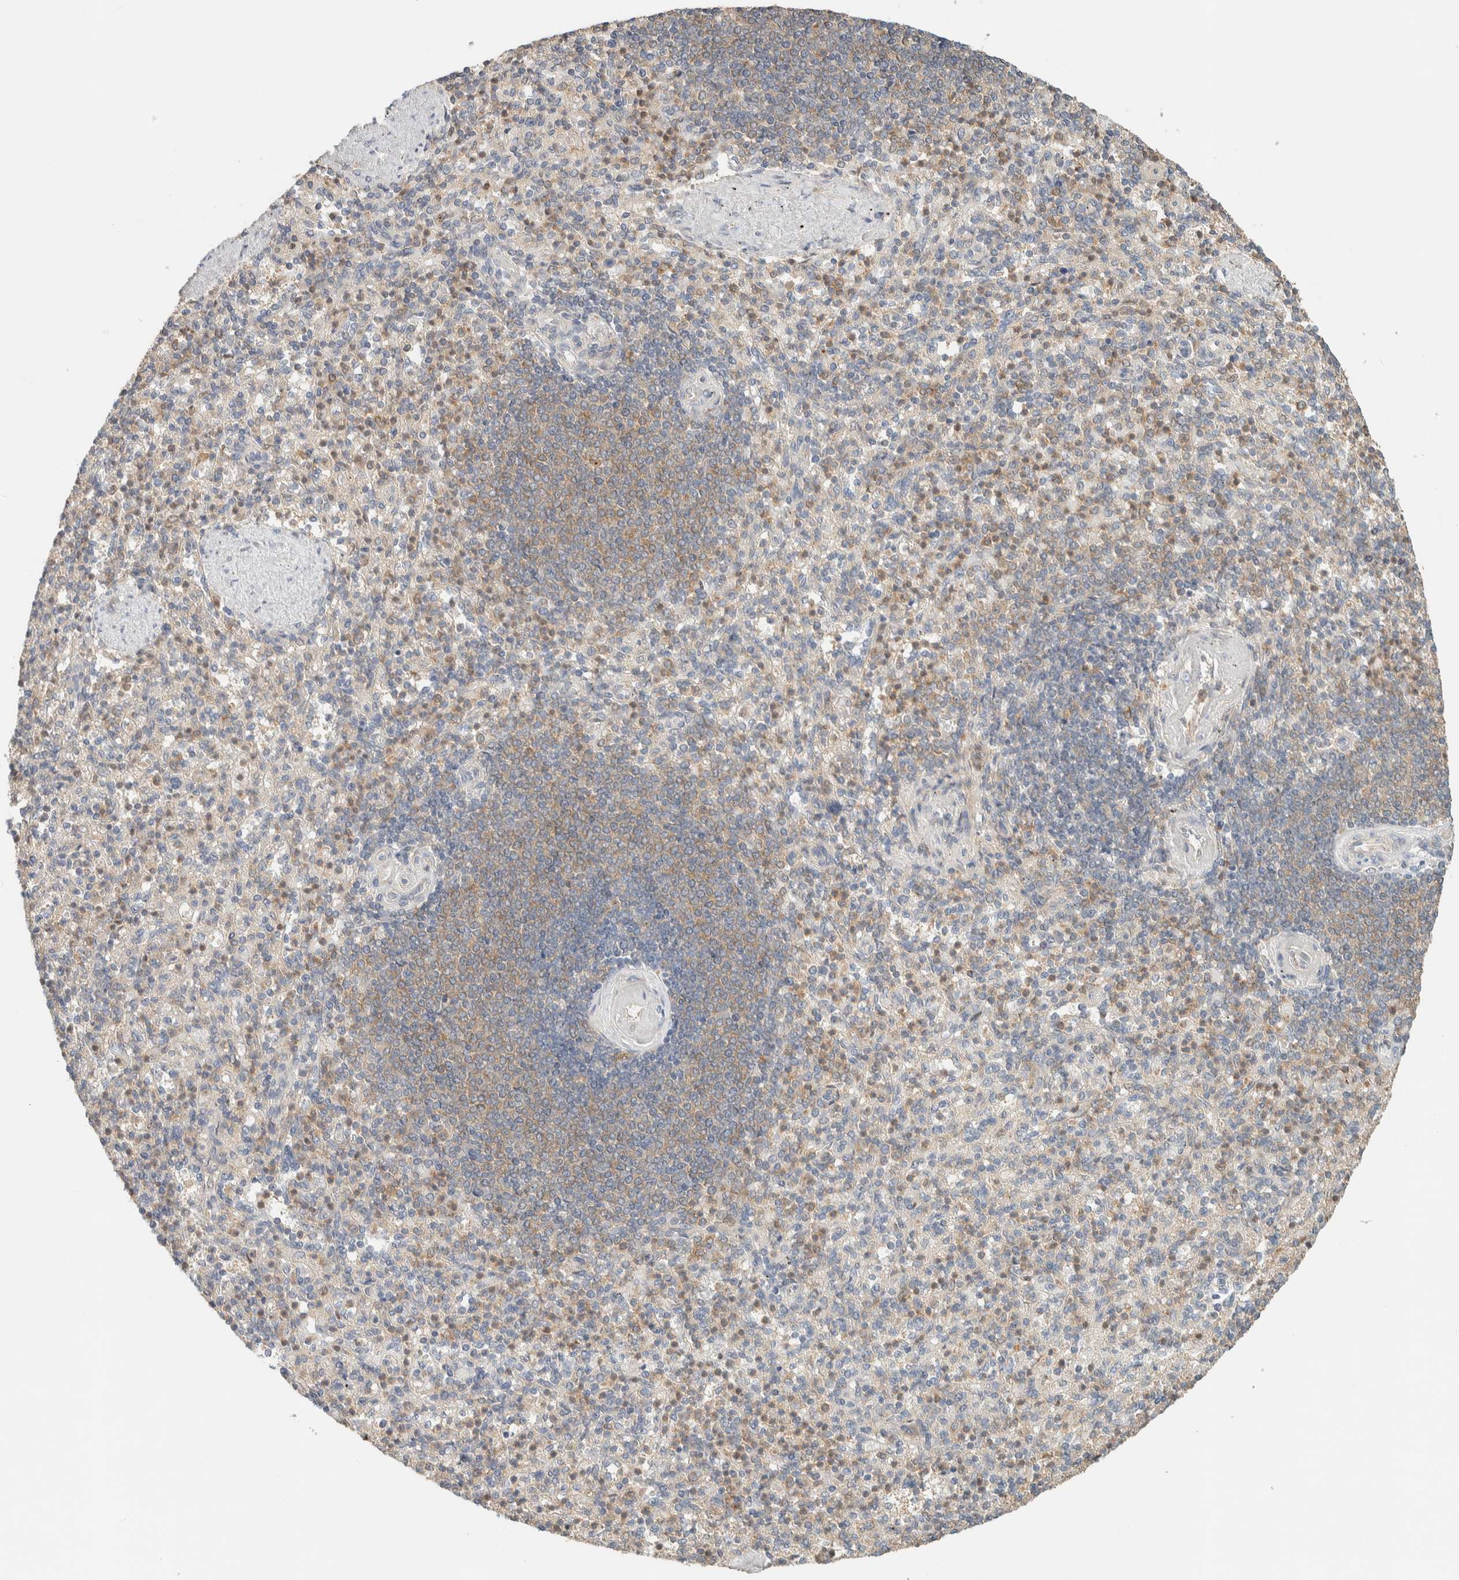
{"staining": {"intensity": "moderate", "quantity": "<25%", "location": "cytoplasmic/membranous"}, "tissue": "spleen", "cell_type": "Cells in red pulp", "image_type": "normal", "snomed": [{"axis": "morphology", "description": "Normal tissue, NOS"}, {"axis": "topography", "description": "Spleen"}], "caption": "A low amount of moderate cytoplasmic/membranous positivity is identified in approximately <25% of cells in red pulp in unremarkable spleen.", "gene": "RAB11FIP1", "patient": {"sex": "female", "age": 74}}